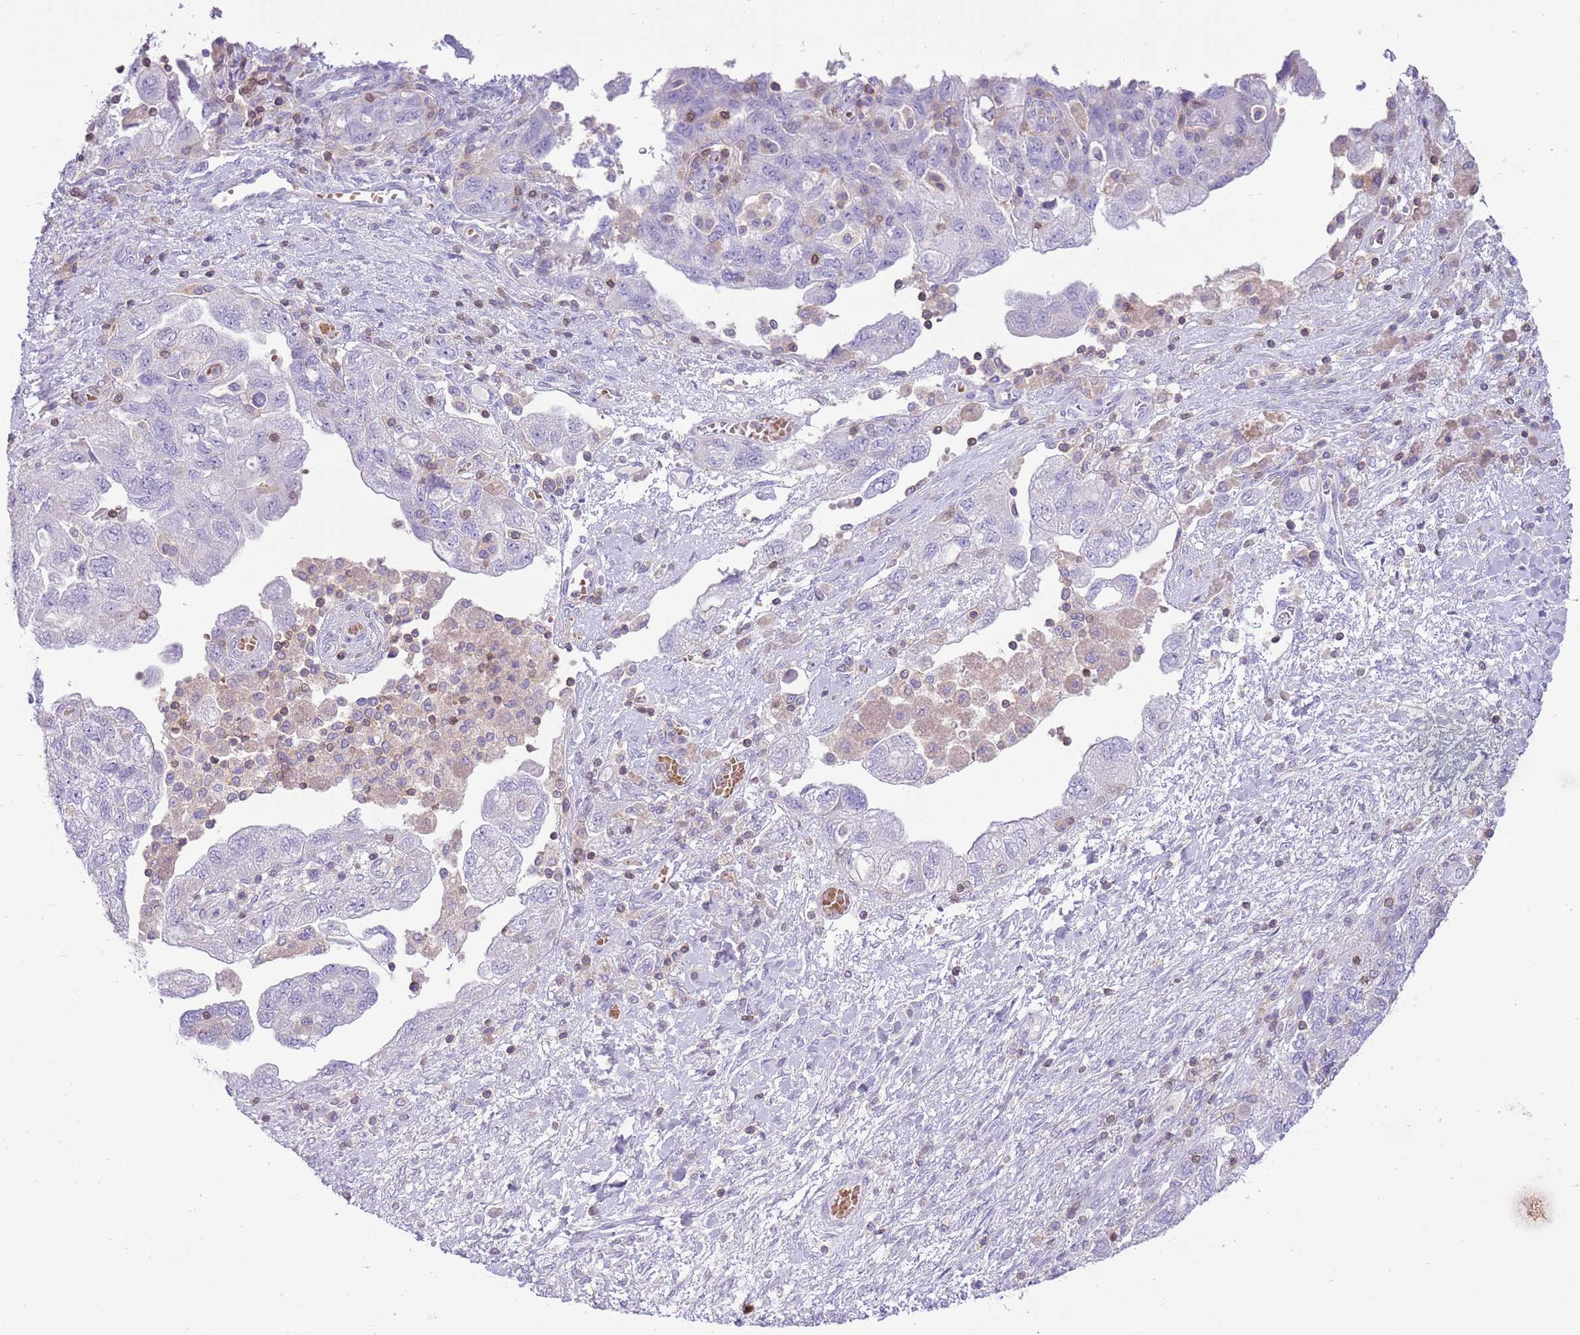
{"staining": {"intensity": "negative", "quantity": "none", "location": "none"}, "tissue": "ovarian cancer", "cell_type": "Tumor cells", "image_type": "cancer", "snomed": [{"axis": "morphology", "description": "Carcinoma, NOS"}, {"axis": "morphology", "description": "Cystadenocarcinoma, serous, NOS"}, {"axis": "topography", "description": "Ovary"}], "caption": "DAB immunohistochemical staining of ovarian serous cystadenocarcinoma shows no significant expression in tumor cells.", "gene": "OR4Q3", "patient": {"sex": "female", "age": 69}}